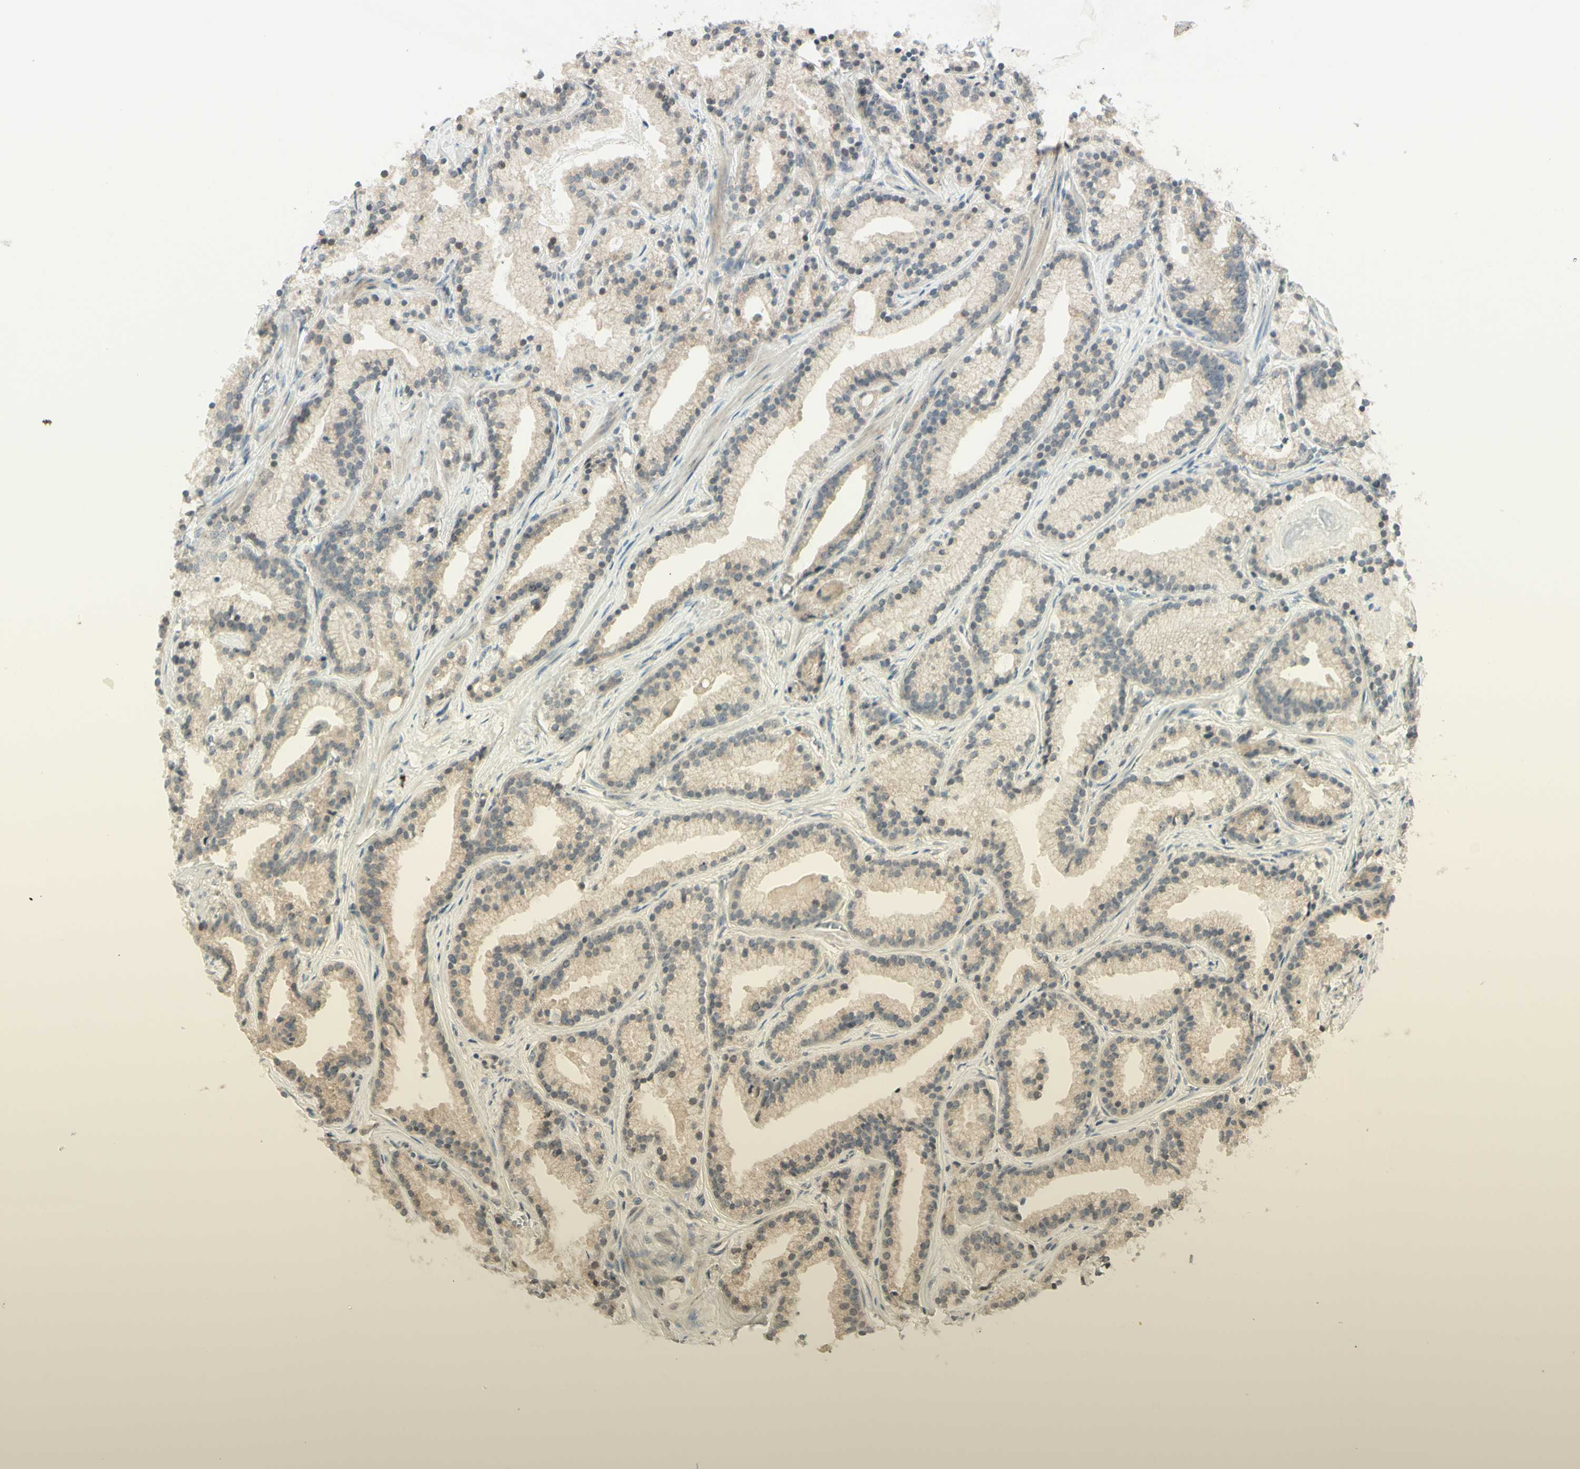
{"staining": {"intensity": "weak", "quantity": ">75%", "location": "cytoplasmic/membranous"}, "tissue": "prostate cancer", "cell_type": "Tumor cells", "image_type": "cancer", "snomed": [{"axis": "morphology", "description": "Adenocarcinoma, Low grade"}, {"axis": "topography", "description": "Prostate"}], "caption": "Immunohistochemical staining of human low-grade adenocarcinoma (prostate) reveals low levels of weak cytoplasmic/membranous protein positivity in approximately >75% of tumor cells.", "gene": "ZW10", "patient": {"sex": "male", "age": 59}}